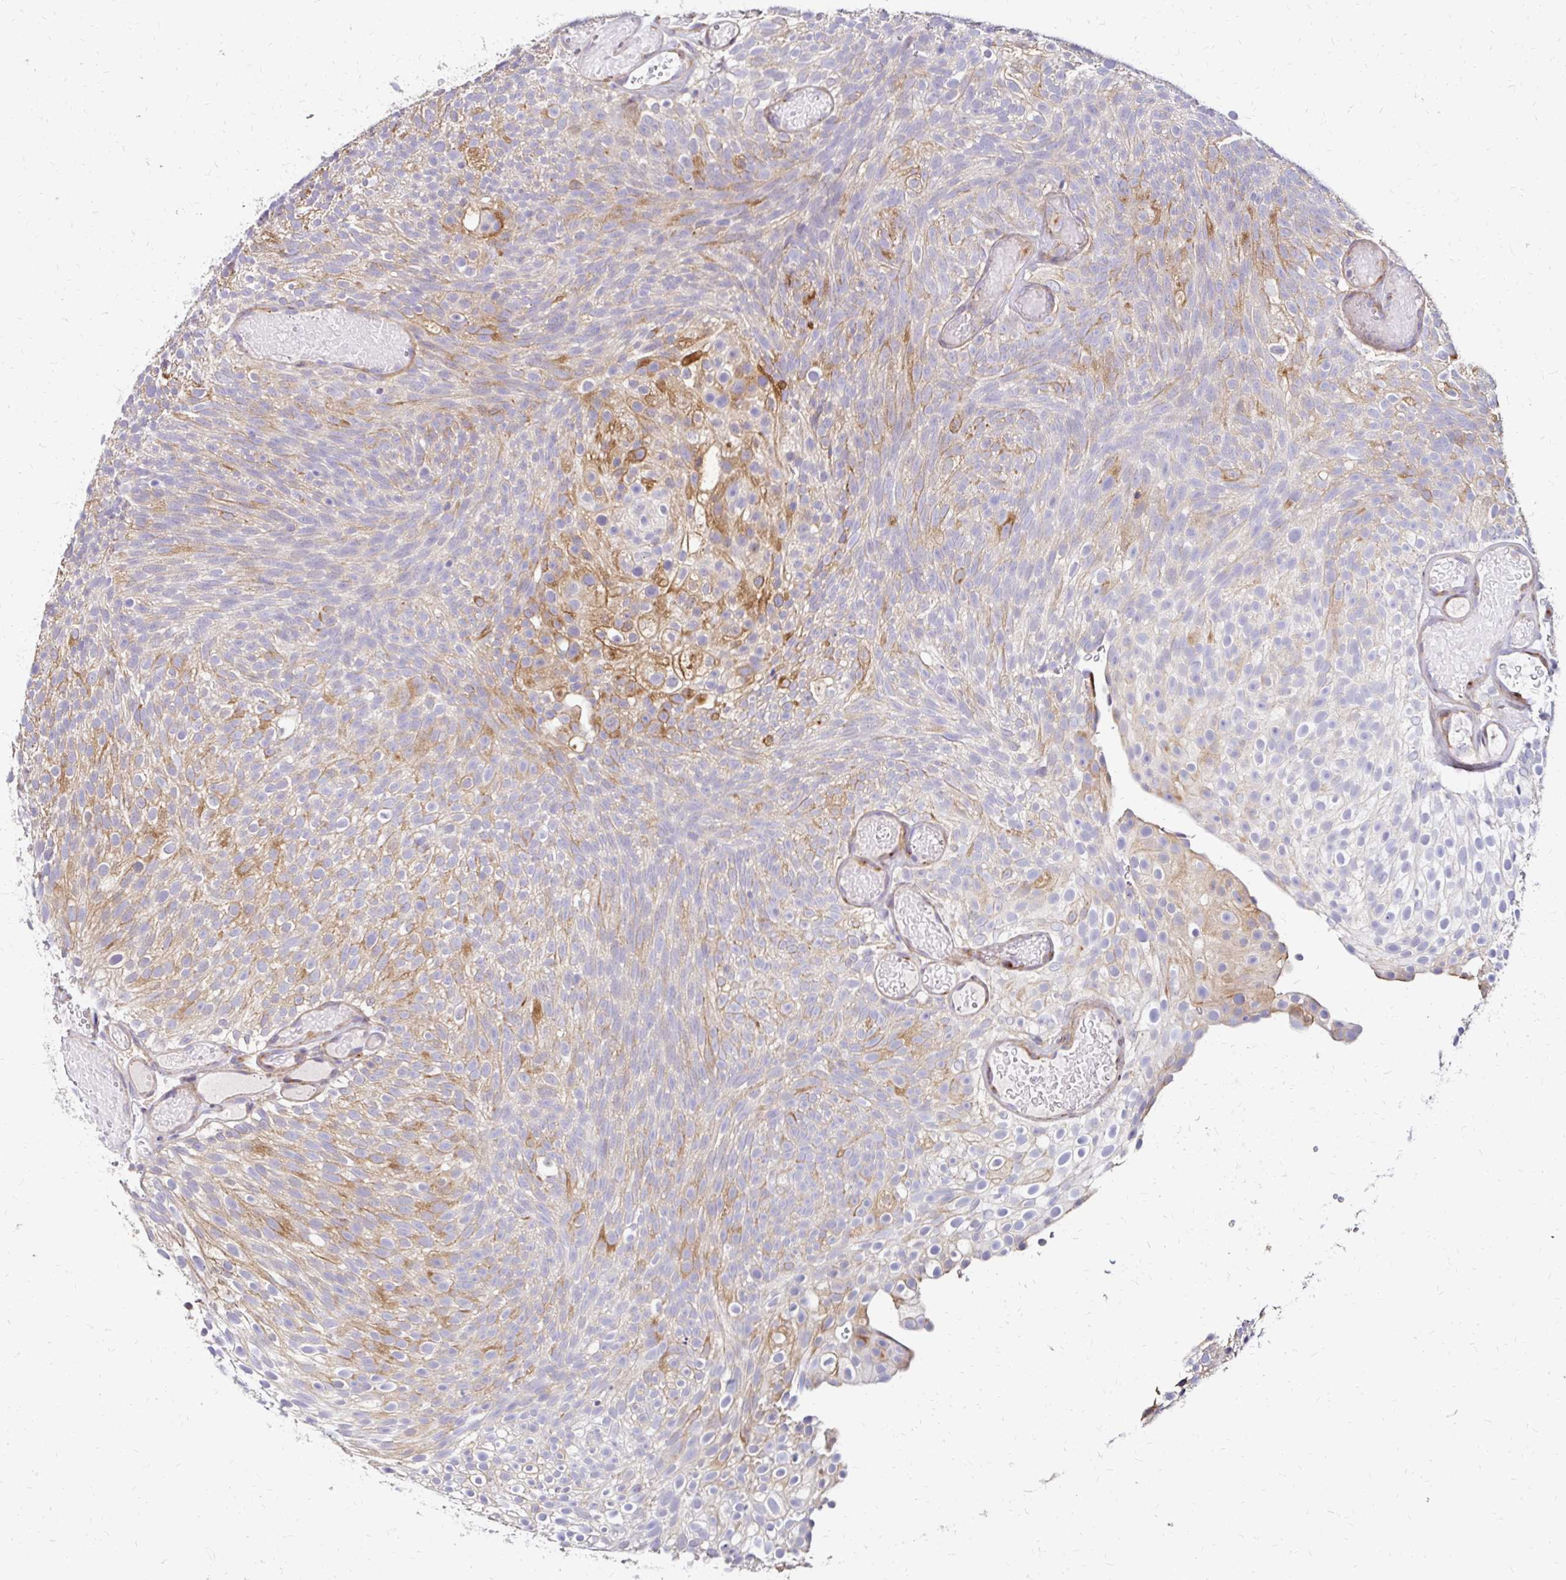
{"staining": {"intensity": "strong", "quantity": "<25%", "location": "cytoplasmic/membranous"}, "tissue": "urothelial cancer", "cell_type": "Tumor cells", "image_type": "cancer", "snomed": [{"axis": "morphology", "description": "Urothelial carcinoma, Low grade"}, {"axis": "topography", "description": "Urinary bladder"}], "caption": "Human urothelial cancer stained with a brown dye reveals strong cytoplasmic/membranous positive positivity in approximately <25% of tumor cells.", "gene": "PRIMA1", "patient": {"sex": "male", "age": 78}}